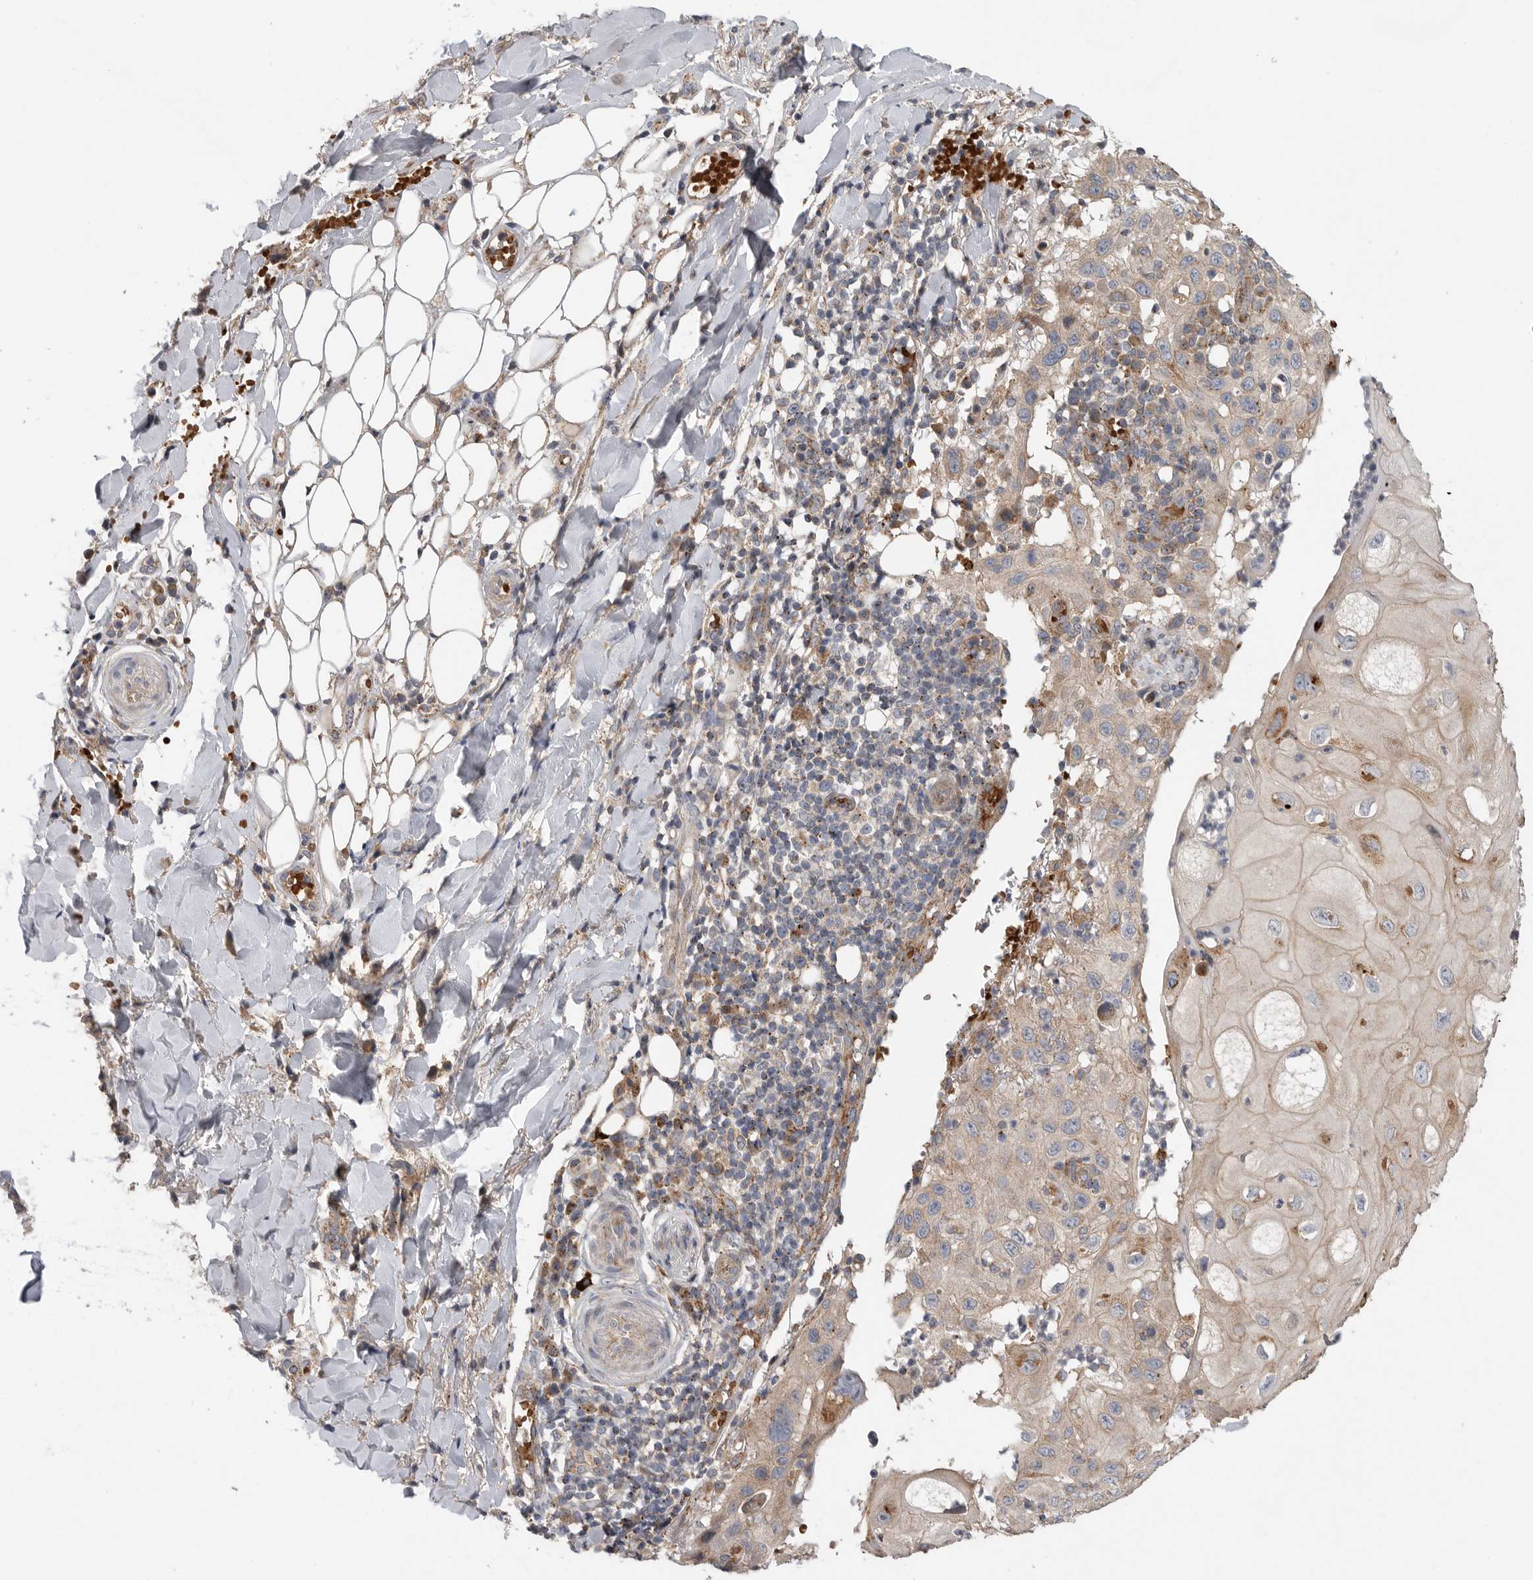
{"staining": {"intensity": "weak", "quantity": ">75%", "location": "cytoplasmic/membranous"}, "tissue": "skin cancer", "cell_type": "Tumor cells", "image_type": "cancer", "snomed": [{"axis": "morphology", "description": "Normal tissue, NOS"}, {"axis": "morphology", "description": "Squamous cell carcinoma, NOS"}, {"axis": "topography", "description": "Skin"}], "caption": "Protein expression analysis of squamous cell carcinoma (skin) exhibits weak cytoplasmic/membranous expression in approximately >75% of tumor cells.", "gene": "GALNS", "patient": {"sex": "female", "age": 96}}